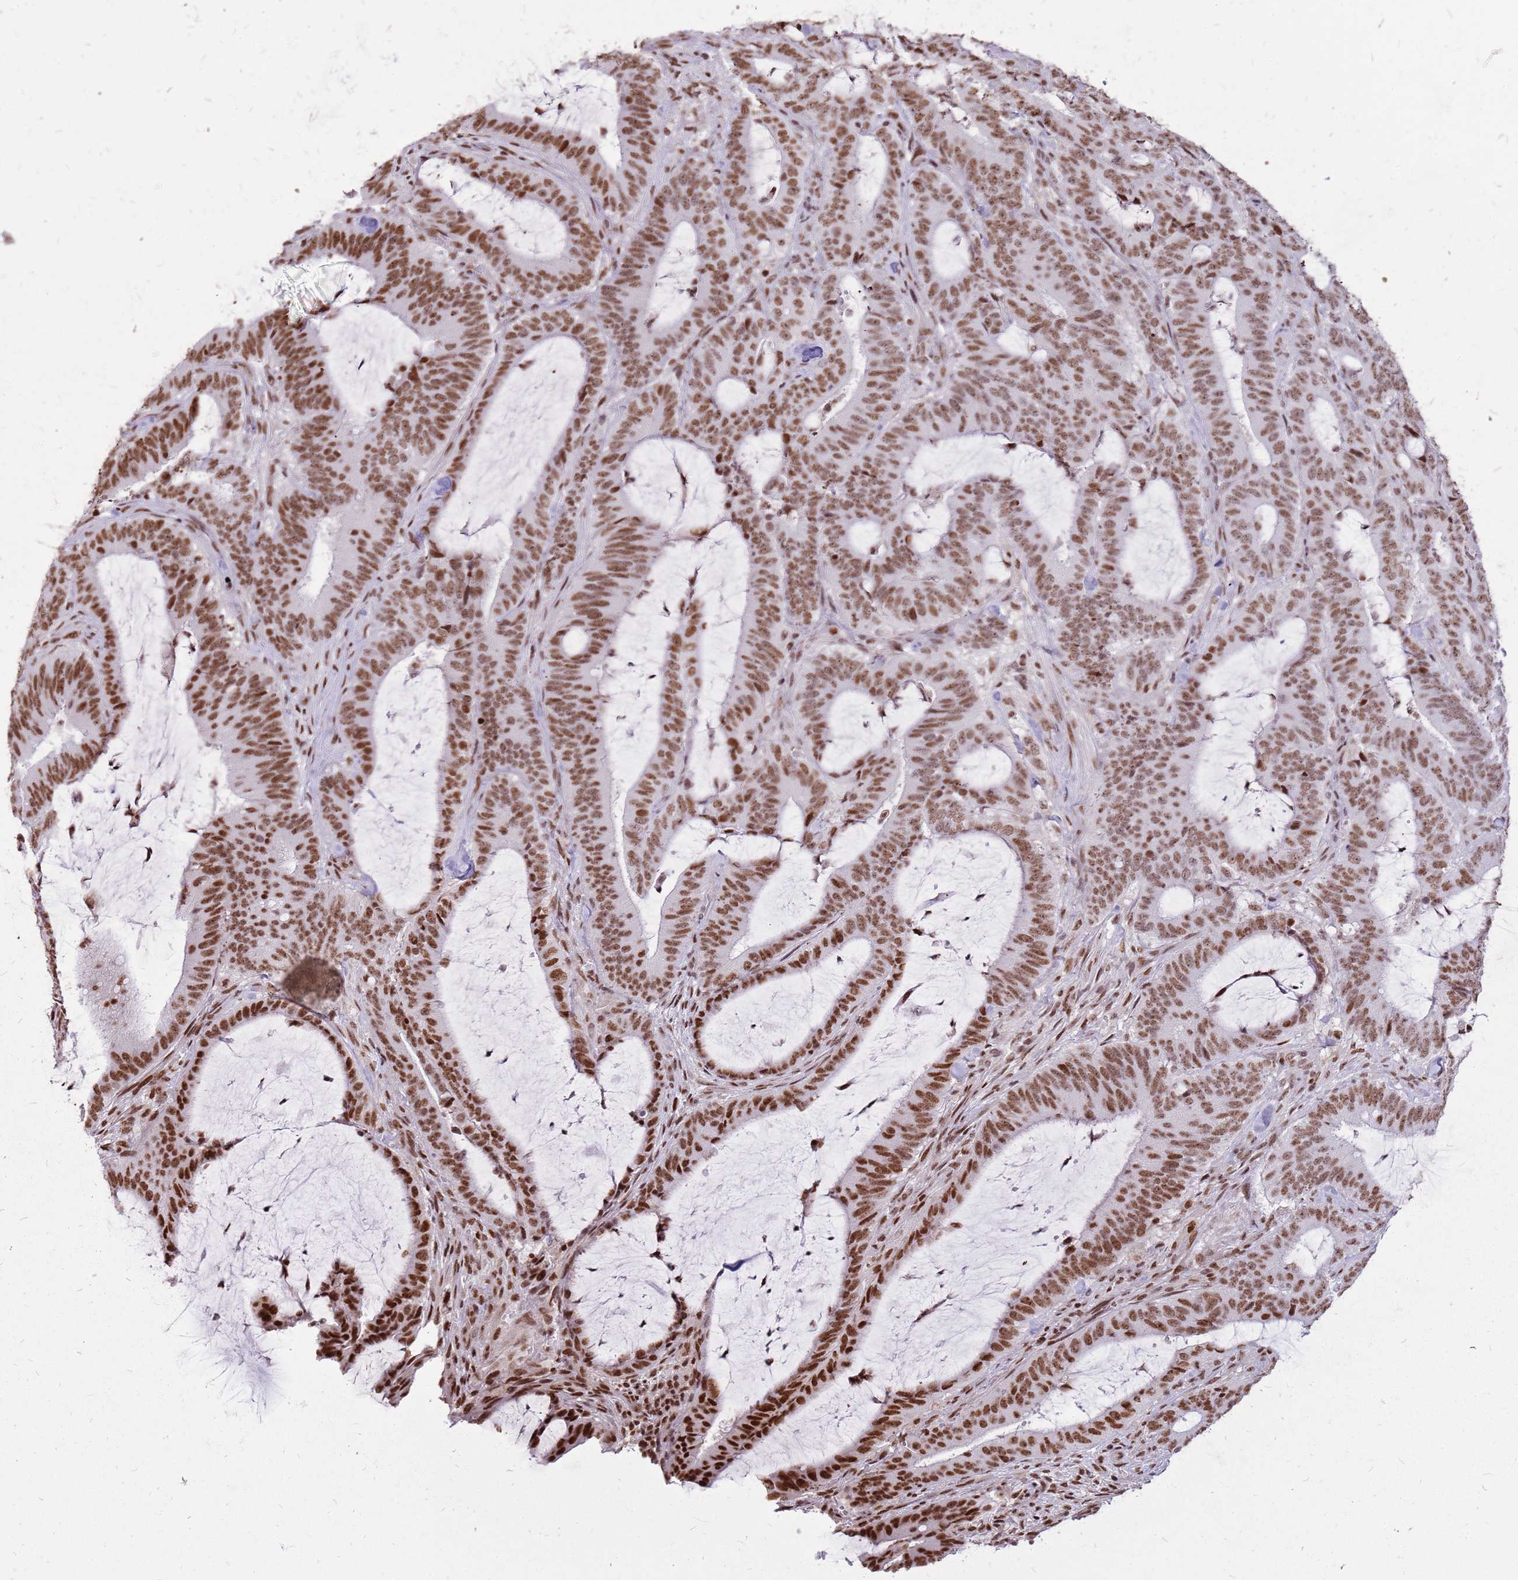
{"staining": {"intensity": "moderate", "quantity": ">75%", "location": "nuclear"}, "tissue": "colorectal cancer", "cell_type": "Tumor cells", "image_type": "cancer", "snomed": [{"axis": "morphology", "description": "Adenocarcinoma, NOS"}, {"axis": "topography", "description": "Colon"}], "caption": "Colorectal cancer (adenocarcinoma) stained with DAB (3,3'-diaminobenzidine) IHC reveals medium levels of moderate nuclear expression in about >75% of tumor cells. (DAB IHC with brightfield microscopy, high magnification).", "gene": "WASHC4", "patient": {"sex": "female", "age": 43}}